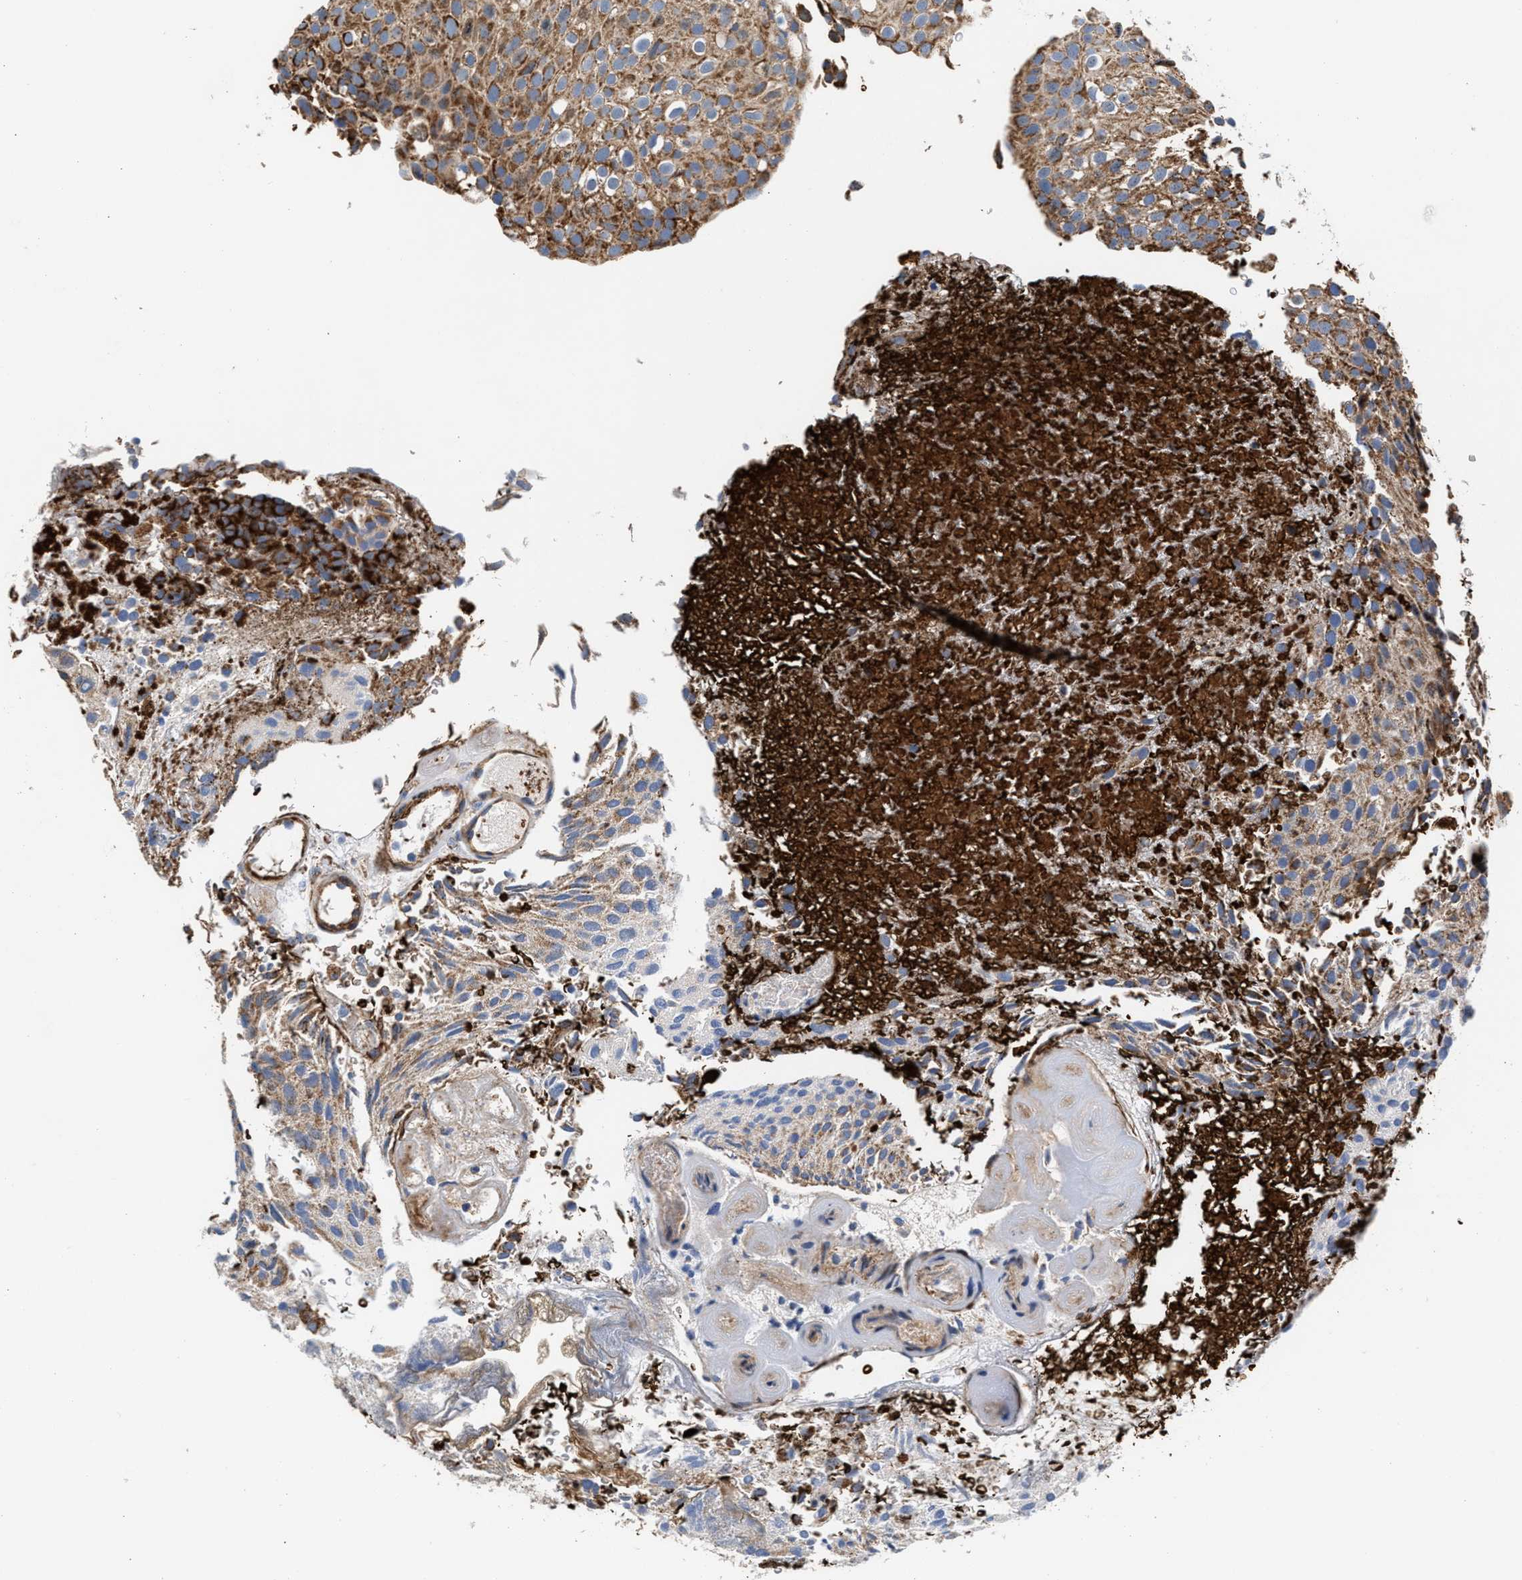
{"staining": {"intensity": "moderate", "quantity": ">75%", "location": "cytoplasmic/membranous"}, "tissue": "urothelial cancer", "cell_type": "Tumor cells", "image_type": "cancer", "snomed": [{"axis": "morphology", "description": "Urothelial carcinoma, Low grade"}, {"axis": "topography", "description": "Urinary bladder"}], "caption": "Urothelial carcinoma (low-grade) stained for a protein reveals moderate cytoplasmic/membranous positivity in tumor cells.", "gene": "SGK1", "patient": {"sex": "male", "age": 78}}